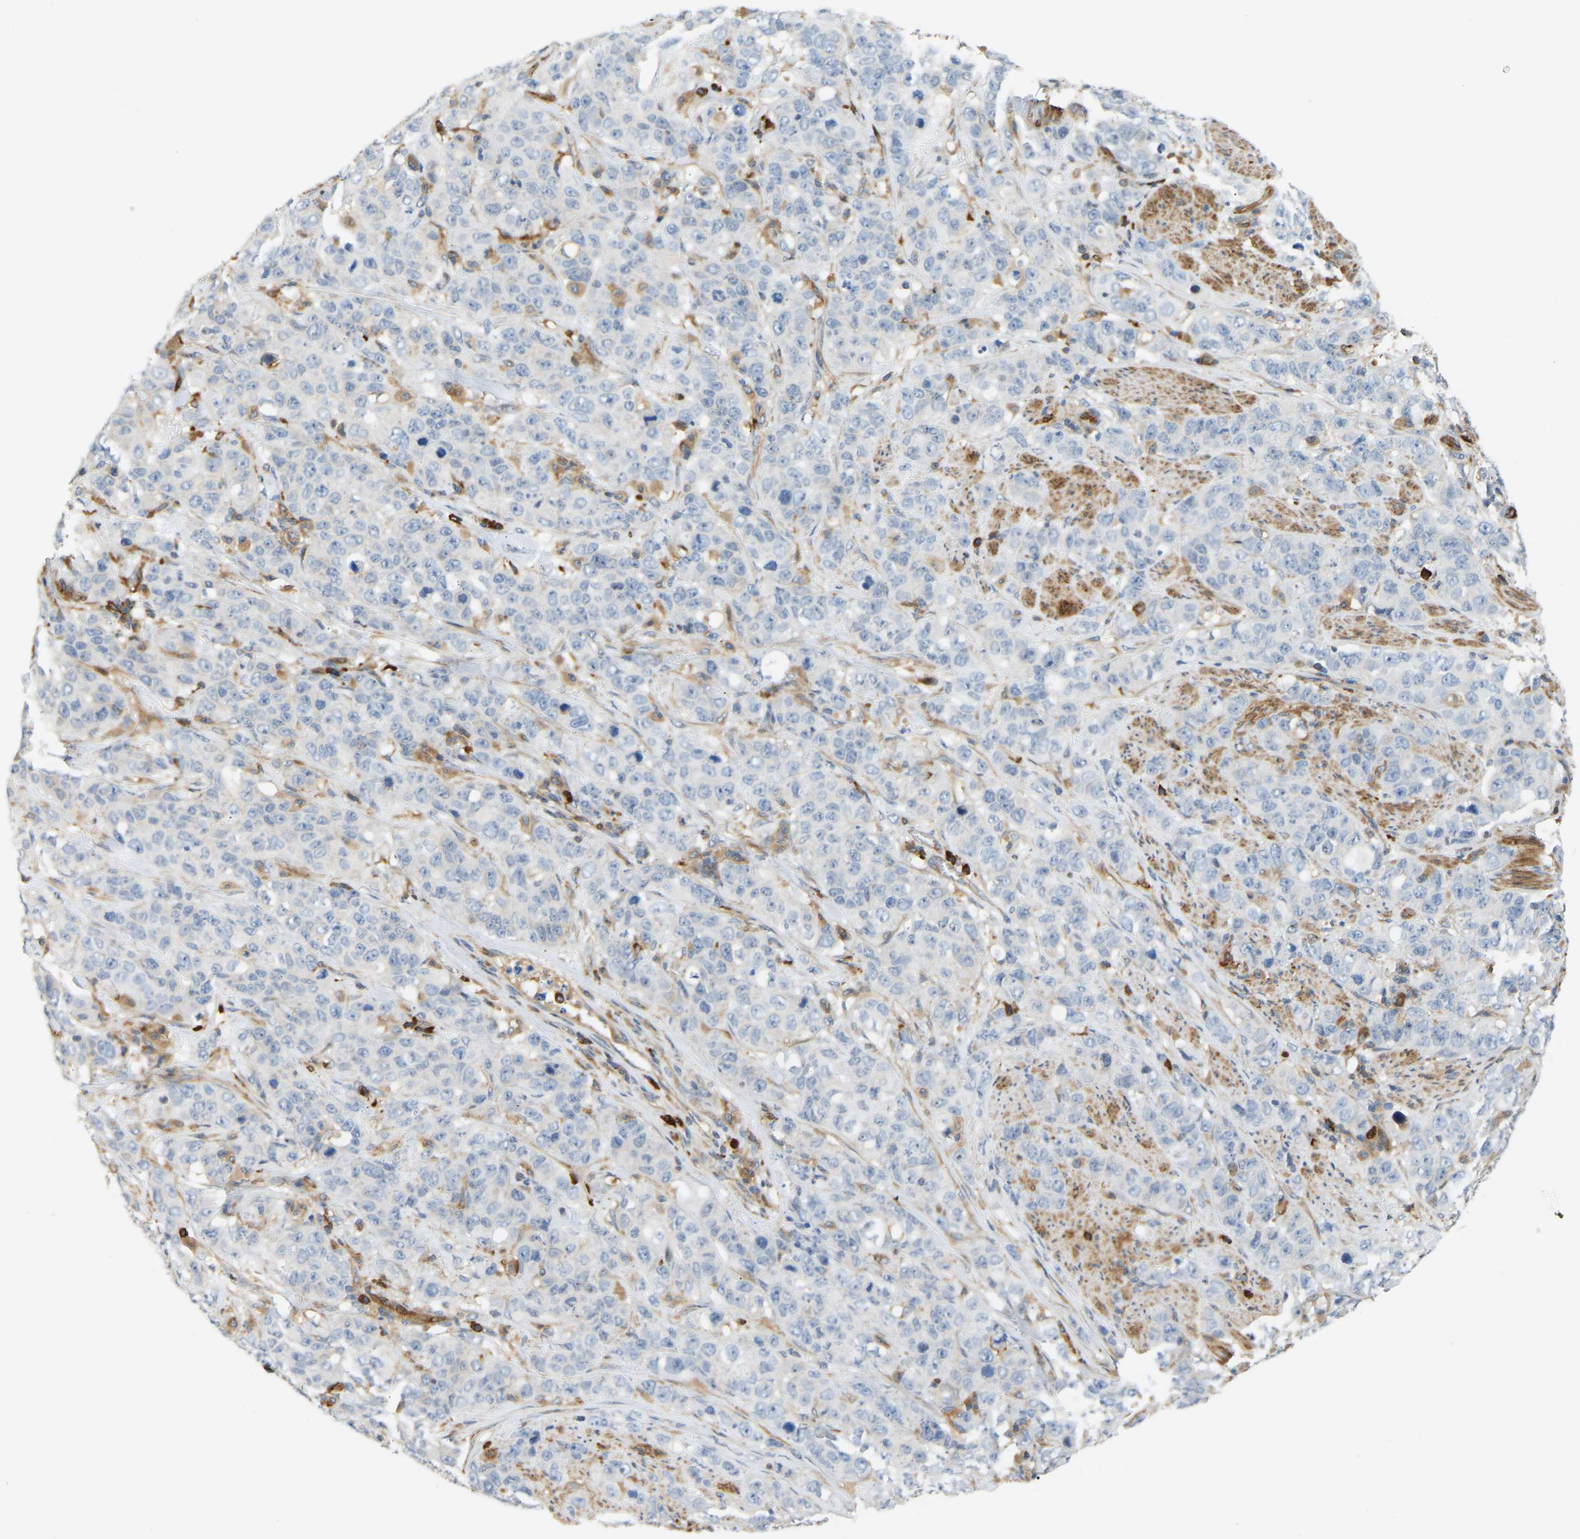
{"staining": {"intensity": "negative", "quantity": "none", "location": "none"}, "tissue": "stomach cancer", "cell_type": "Tumor cells", "image_type": "cancer", "snomed": [{"axis": "morphology", "description": "Adenocarcinoma, NOS"}, {"axis": "topography", "description": "Stomach"}], "caption": "This photomicrograph is of stomach cancer stained with immunohistochemistry to label a protein in brown with the nuclei are counter-stained blue. There is no staining in tumor cells. (DAB (3,3'-diaminobenzidine) IHC visualized using brightfield microscopy, high magnification).", "gene": "PLCG2", "patient": {"sex": "male", "age": 48}}